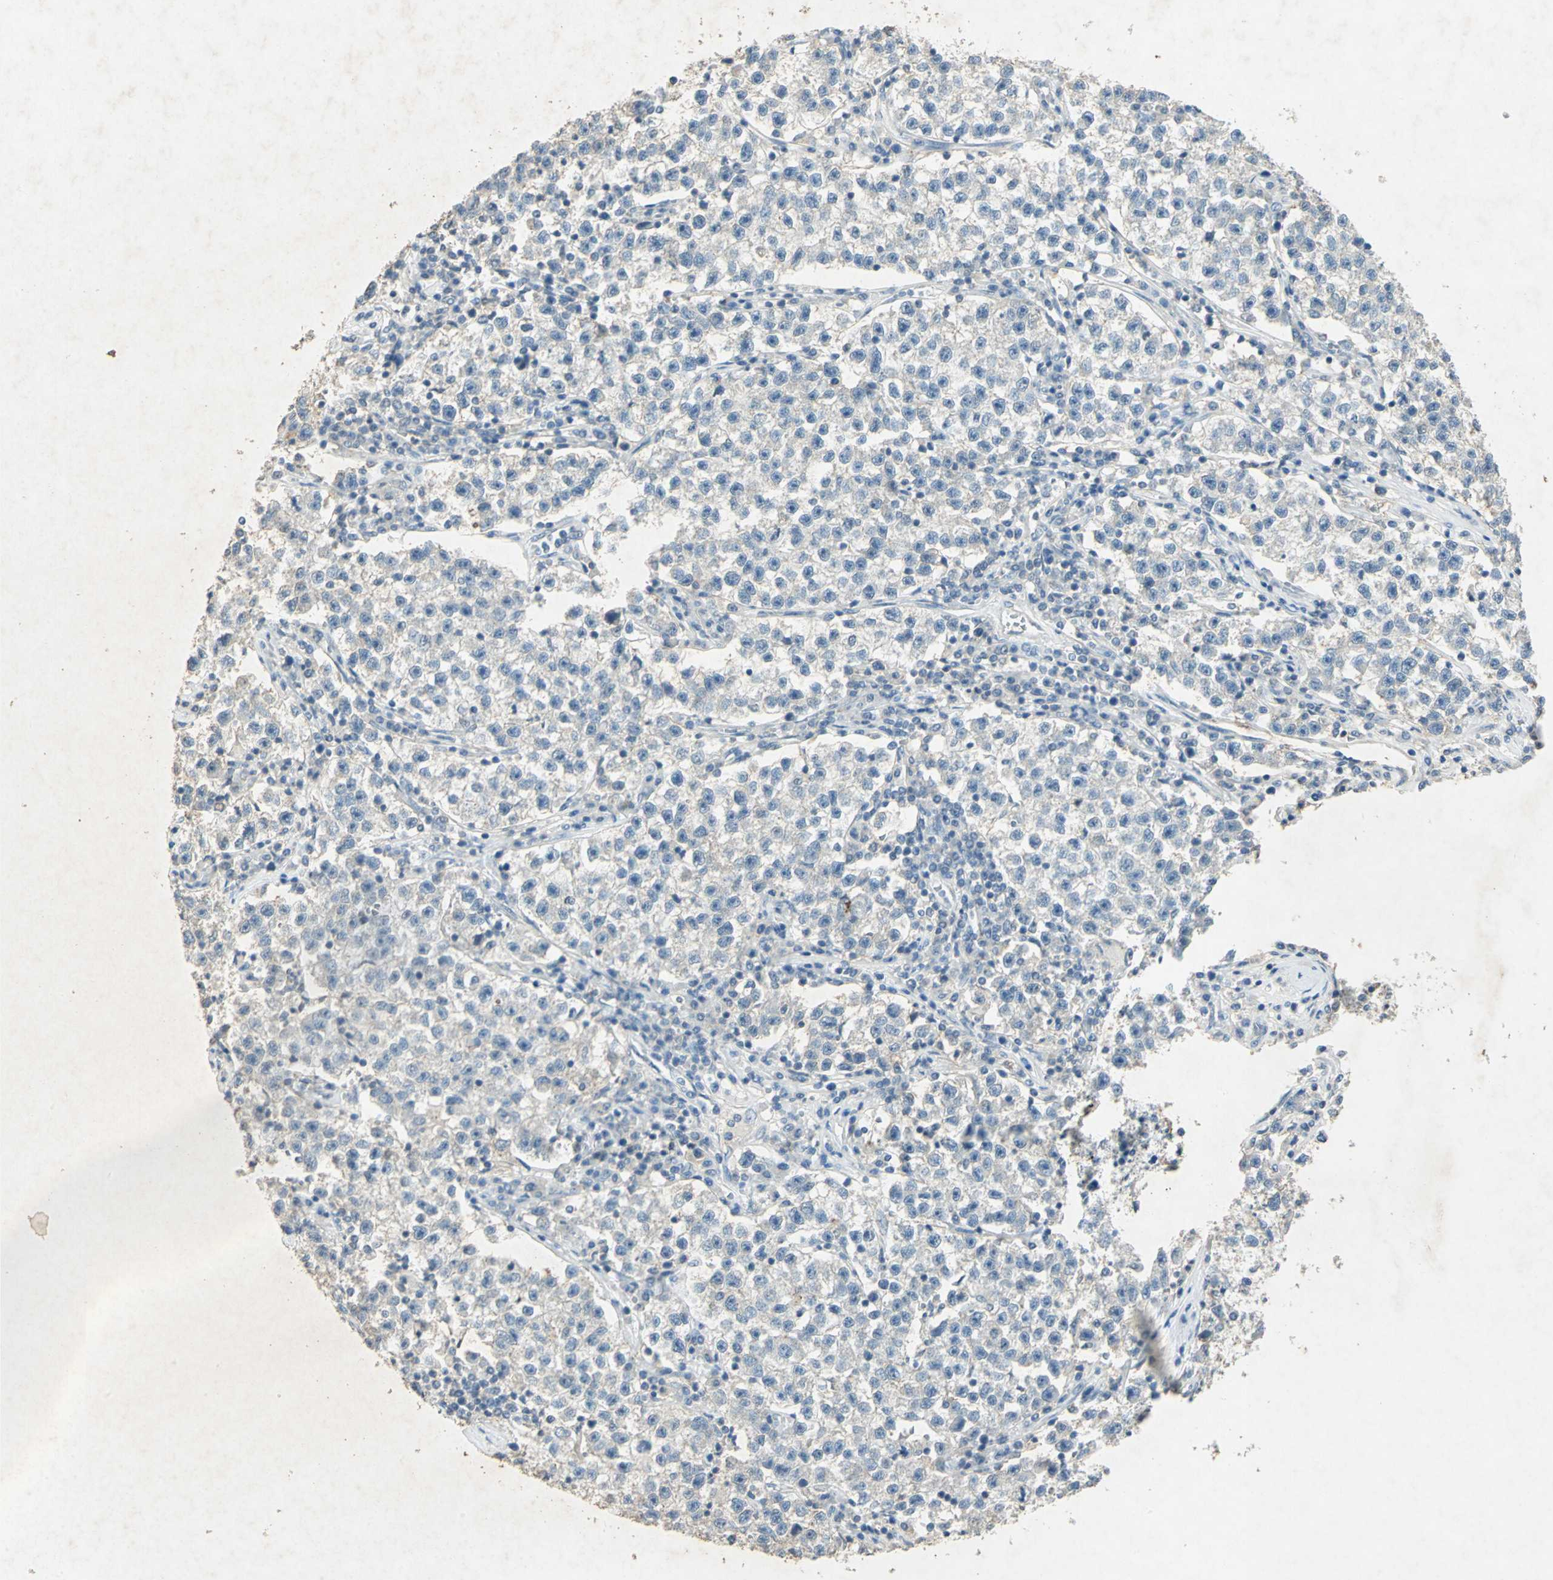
{"staining": {"intensity": "negative", "quantity": "none", "location": "none"}, "tissue": "testis cancer", "cell_type": "Tumor cells", "image_type": "cancer", "snomed": [{"axis": "morphology", "description": "Seminoma, NOS"}, {"axis": "topography", "description": "Testis"}], "caption": "The image reveals no staining of tumor cells in testis seminoma.", "gene": "CAMK2B", "patient": {"sex": "male", "age": 22}}